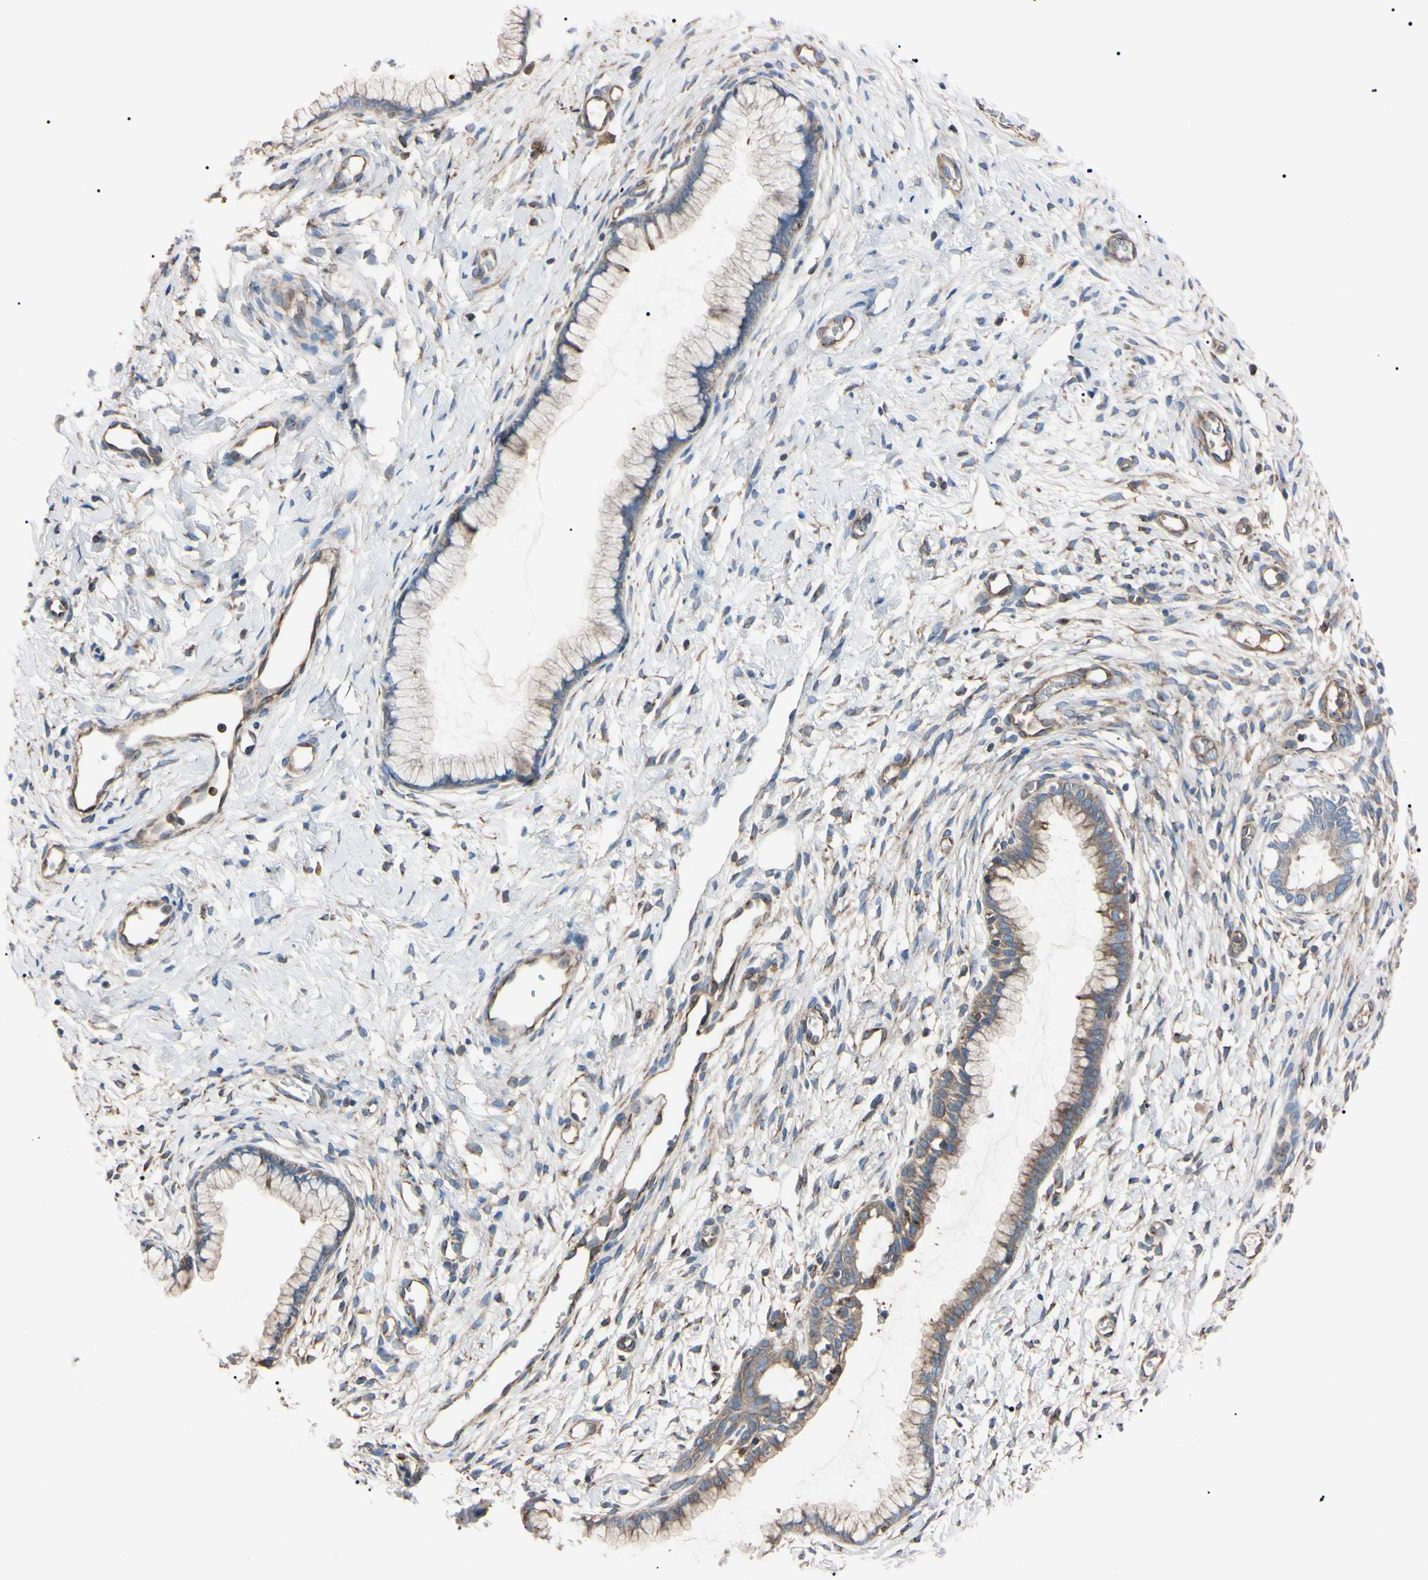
{"staining": {"intensity": "moderate", "quantity": "25%-75%", "location": "cytoplasmic/membranous"}, "tissue": "cervix", "cell_type": "Glandular cells", "image_type": "normal", "snomed": [{"axis": "morphology", "description": "Normal tissue, NOS"}, {"axis": "topography", "description": "Cervix"}], "caption": "High-magnification brightfield microscopy of normal cervix stained with DAB (3,3'-diaminobenzidine) (brown) and counterstained with hematoxylin (blue). glandular cells exhibit moderate cytoplasmic/membranous staining is appreciated in approximately25%-75% of cells.", "gene": "PRKACA", "patient": {"sex": "female", "age": 65}}